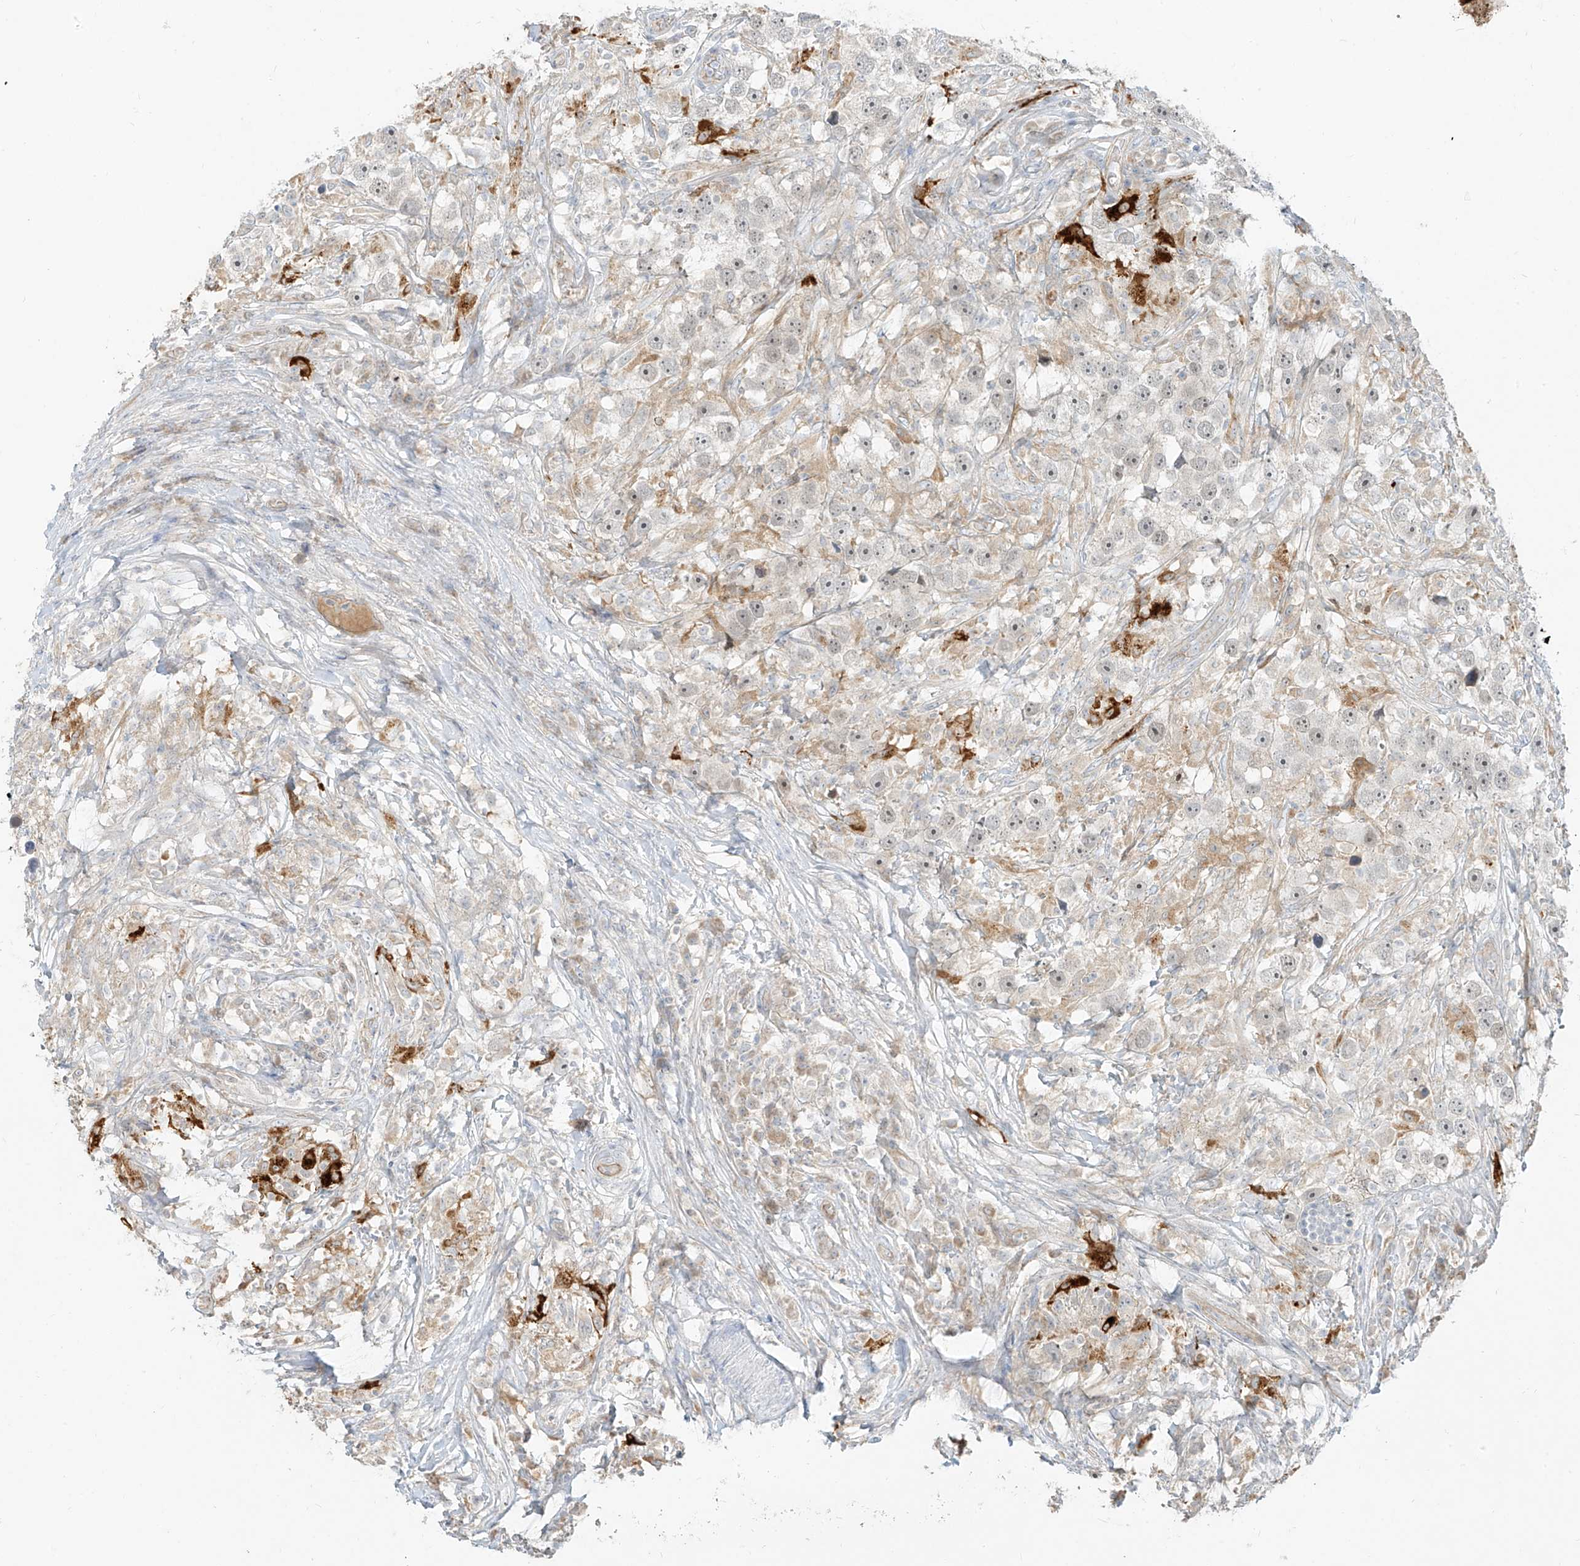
{"staining": {"intensity": "negative", "quantity": "none", "location": "none"}, "tissue": "testis cancer", "cell_type": "Tumor cells", "image_type": "cancer", "snomed": [{"axis": "morphology", "description": "Seminoma, NOS"}, {"axis": "topography", "description": "Testis"}], "caption": "Immunohistochemical staining of testis seminoma shows no significant expression in tumor cells. (Immunohistochemistry, brightfield microscopy, high magnification).", "gene": "C2orf42", "patient": {"sex": "male", "age": 49}}